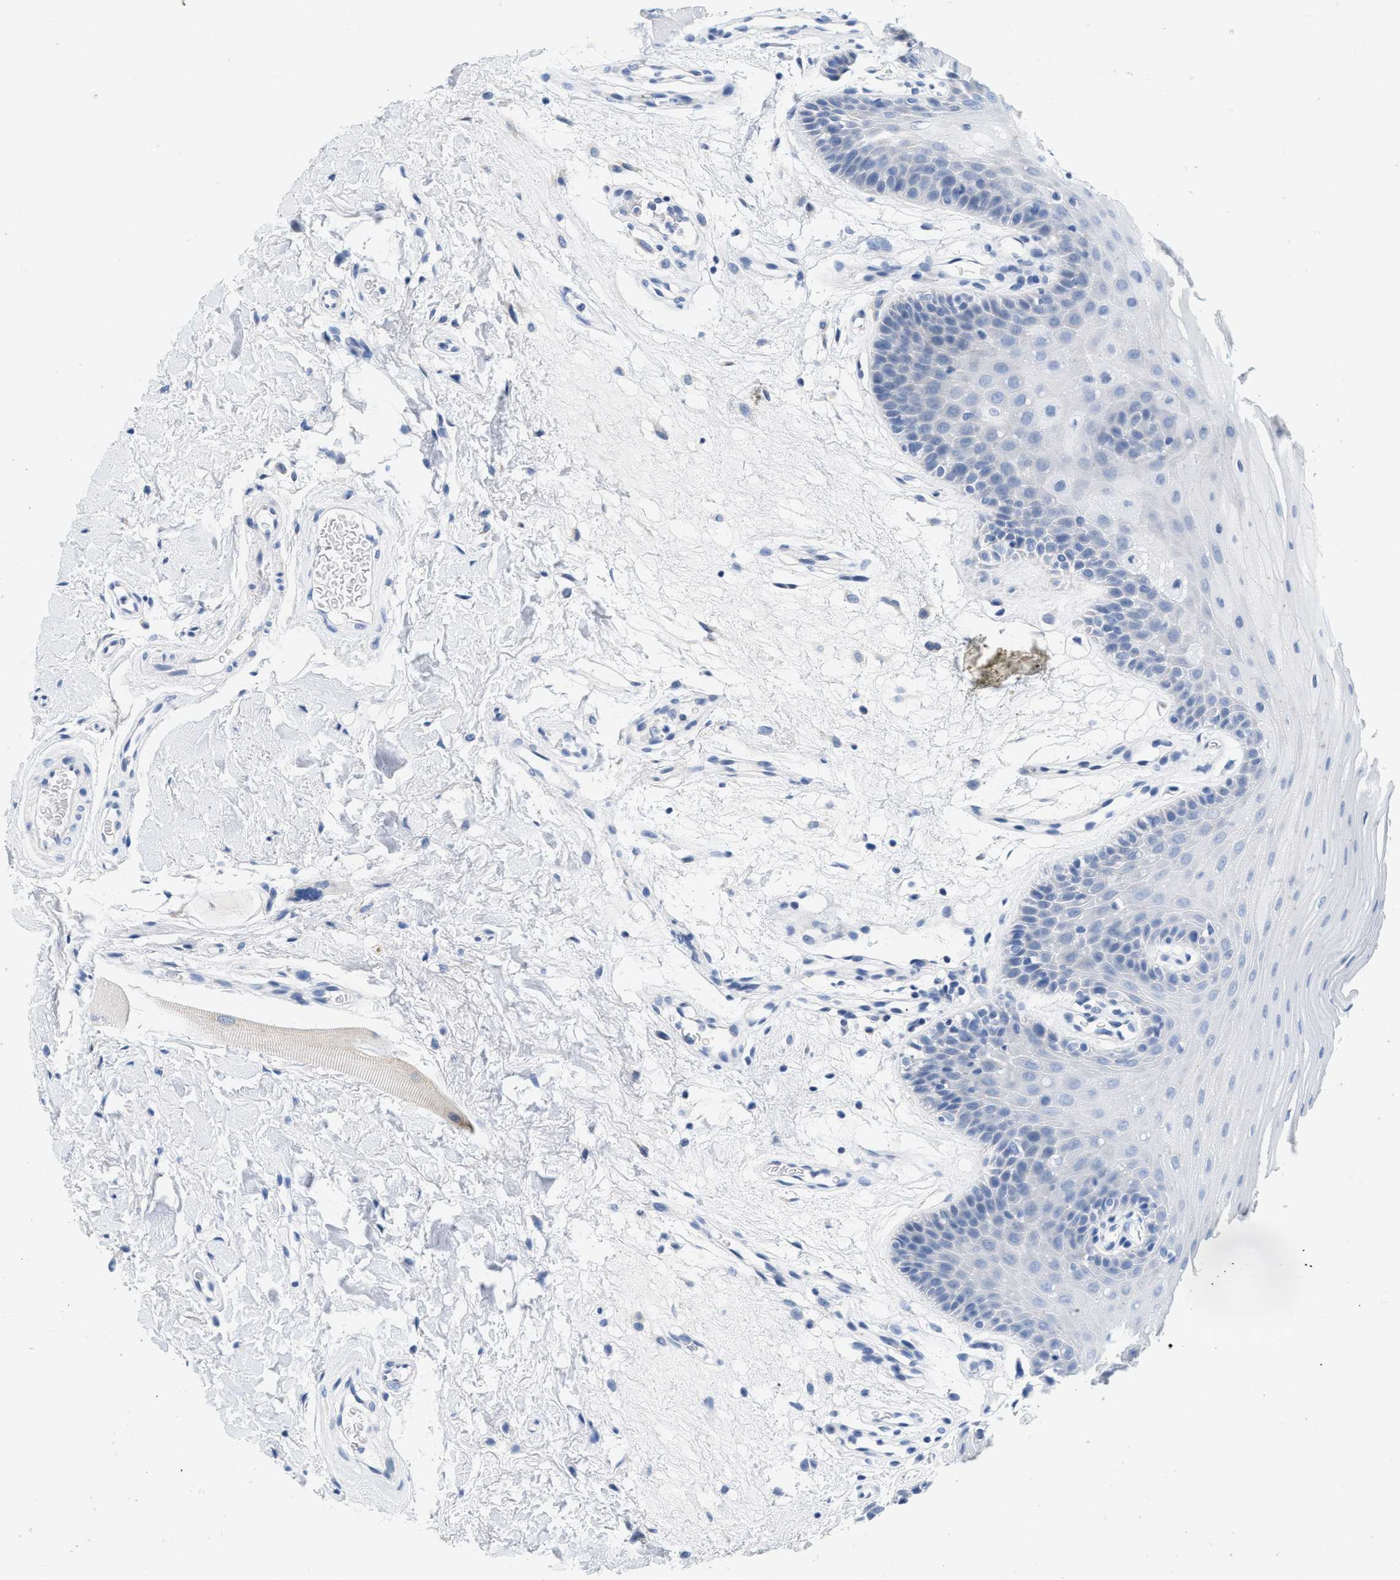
{"staining": {"intensity": "negative", "quantity": "none", "location": "none"}, "tissue": "oral mucosa", "cell_type": "Squamous epithelial cells", "image_type": "normal", "snomed": [{"axis": "morphology", "description": "Normal tissue, NOS"}, {"axis": "morphology", "description": "Squamous cell carcinoma, NOS"}, {"axis": "topography", "description": "Oral tissue"}, {"axis": "topography", "description": "Head-Neck"}], "caption": "High power microscopy photomicrograph of an immunohistochemistry (IHC) histopathology image of unremarkable oral mucosa, revealing no significant expression in squamous epithelial cells. (DAB IHC with hematoxylin counter stain).", "gene": "ABCB11", "patient": {"sex": "male", "age": 71}}